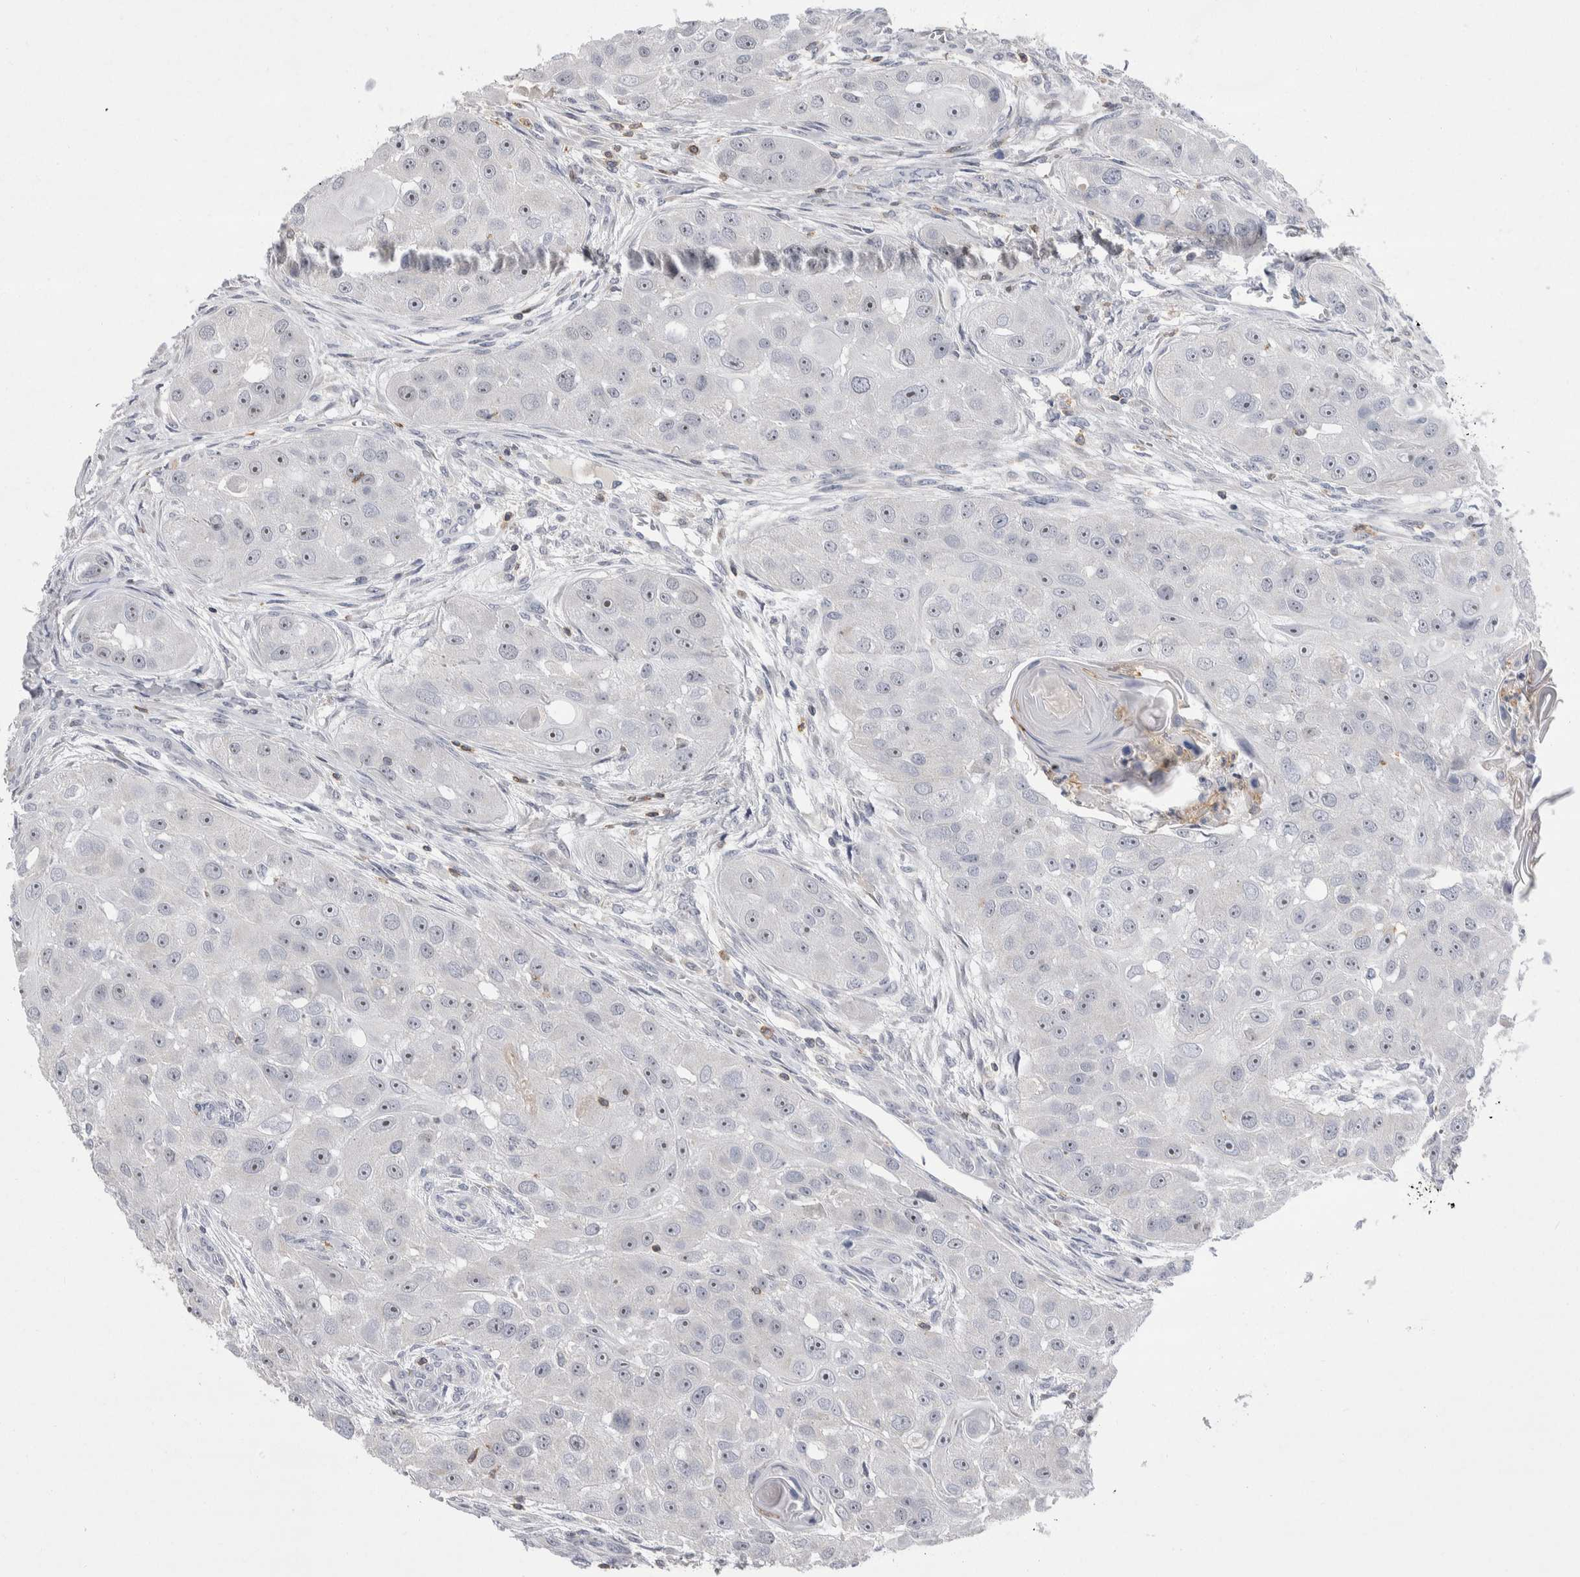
{"staining": {"intensity": "weak", "quantity": "25%-75%", "location": "nuclear"}, "tissue": "head and neck cancer", "cell_type": "Tumor cells", "image_type": "cancer", "snomed": [{"axis": "morphology", "description": "Normal tissue, NOS"}, {"axis": "morphology", "description": "Squamous cell carcinoma, NOS"}, {"axis": "topography", "description": "Skeletal muscle"}, {"axis": "topography", "description": "Head-Neck"}], "caption": "Protein analysis of head and neck squamous cell carcinoma tissue reveals weak nuclear positivity in approximately 25%-75% of tumor cells.", "gene": "CEP295NL", "patient": {"sex": "male", "age": 51}}